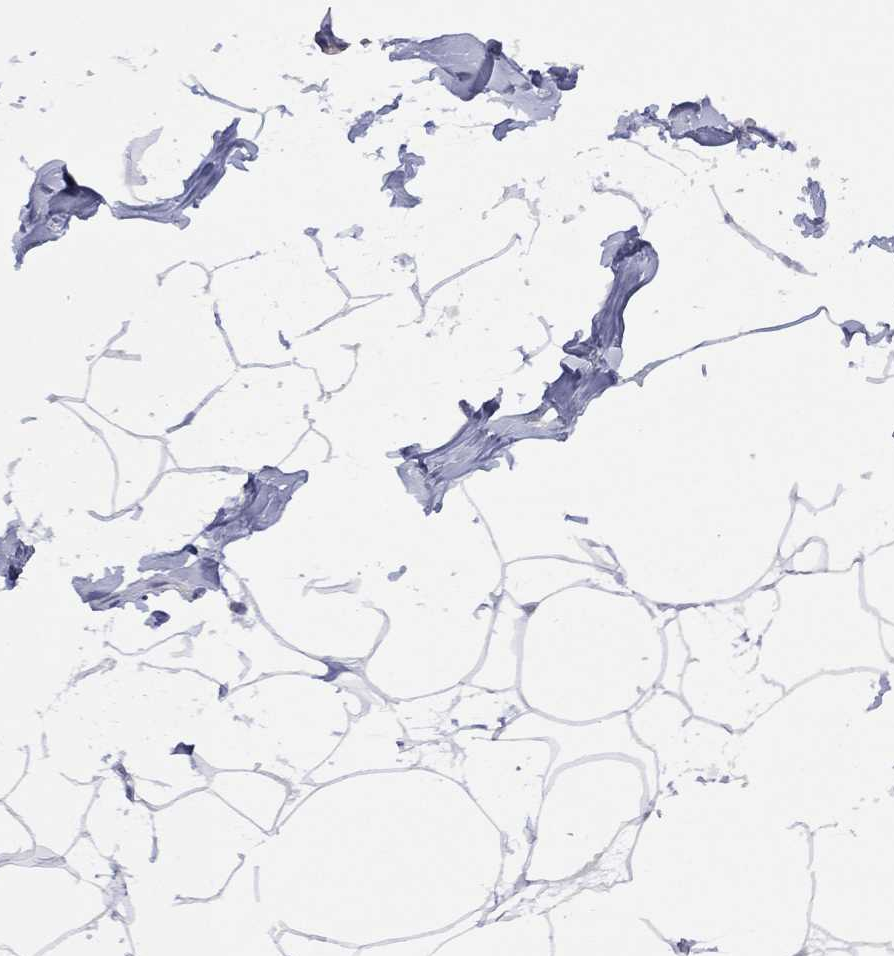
{"staining": {"intensity": "negative", "quantity": "none", "location": "none"}, "tissue": "breast", "cell_type": "Adipocytes", "image_type": "normal", "snomed": [{"axis": "morphology", "description": "Normal tissue, NOS"}, {"axis": "topography", "description": "Breast"}], "caption": "A micrograph of human breast is negative for staining in adipocytes. Brightfield microscopy of IHC stained with DAB (brown) and hematoxylin (blue), captured at high magnification.", "gene": "CYP2B6", "patient": {"sex": "female", "age": 32}}